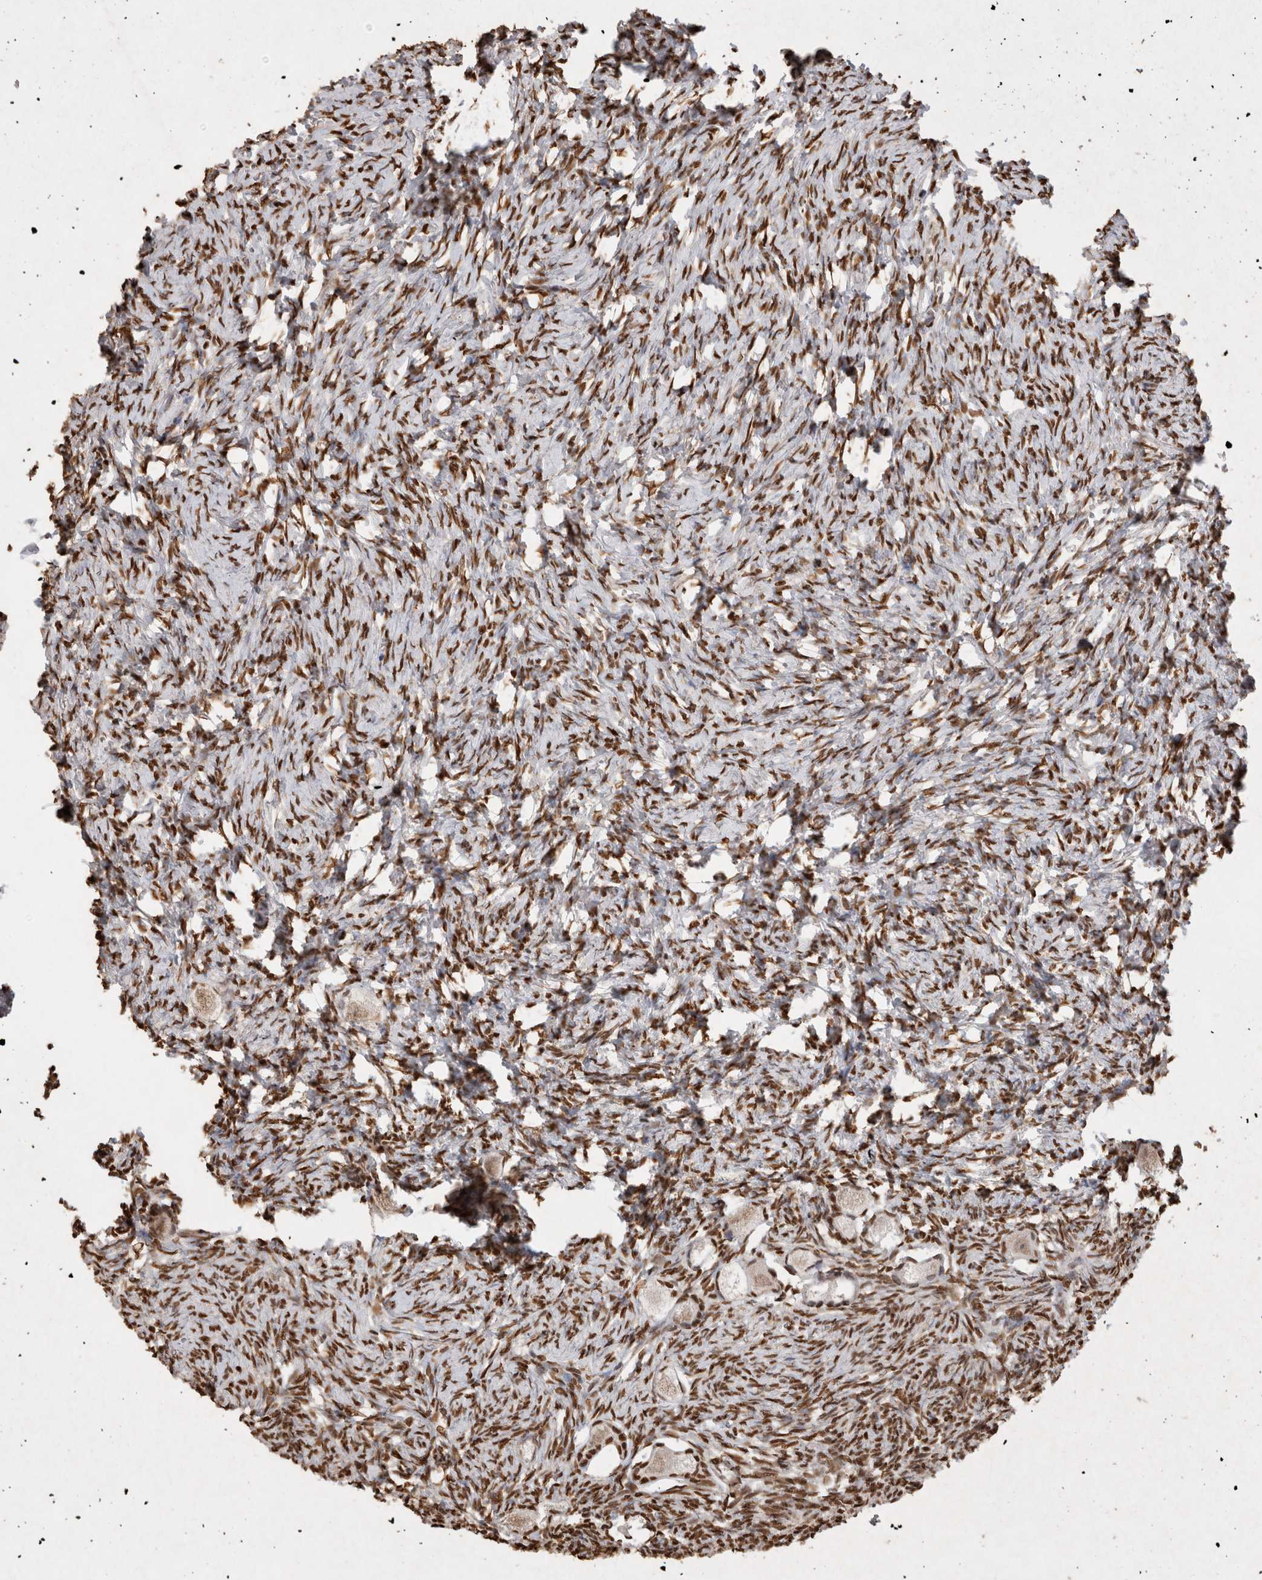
{"staining": {"intensity": "moderate", "quantity": ">75%", "location": "nuclear"}, "tissue": "ovary", "cell_type": "Follicle cells", "image_type": "normal", "snomed": [{"axis": "morphology", "description": "Normal tissue, NOS"}, {"axis": "topography", "description": "Ovary"}], "caption": "DAB (3,3'-diaminobenzidine) immunohistochemical staining of normal human ovary displays moderate nuclear protein expression in approximately >75% of follicle cells. (DAB IHC with brightfield microscopy, high magnification).", "gene": "HDGF", "patient": {"sex": "female", "age": 27}}